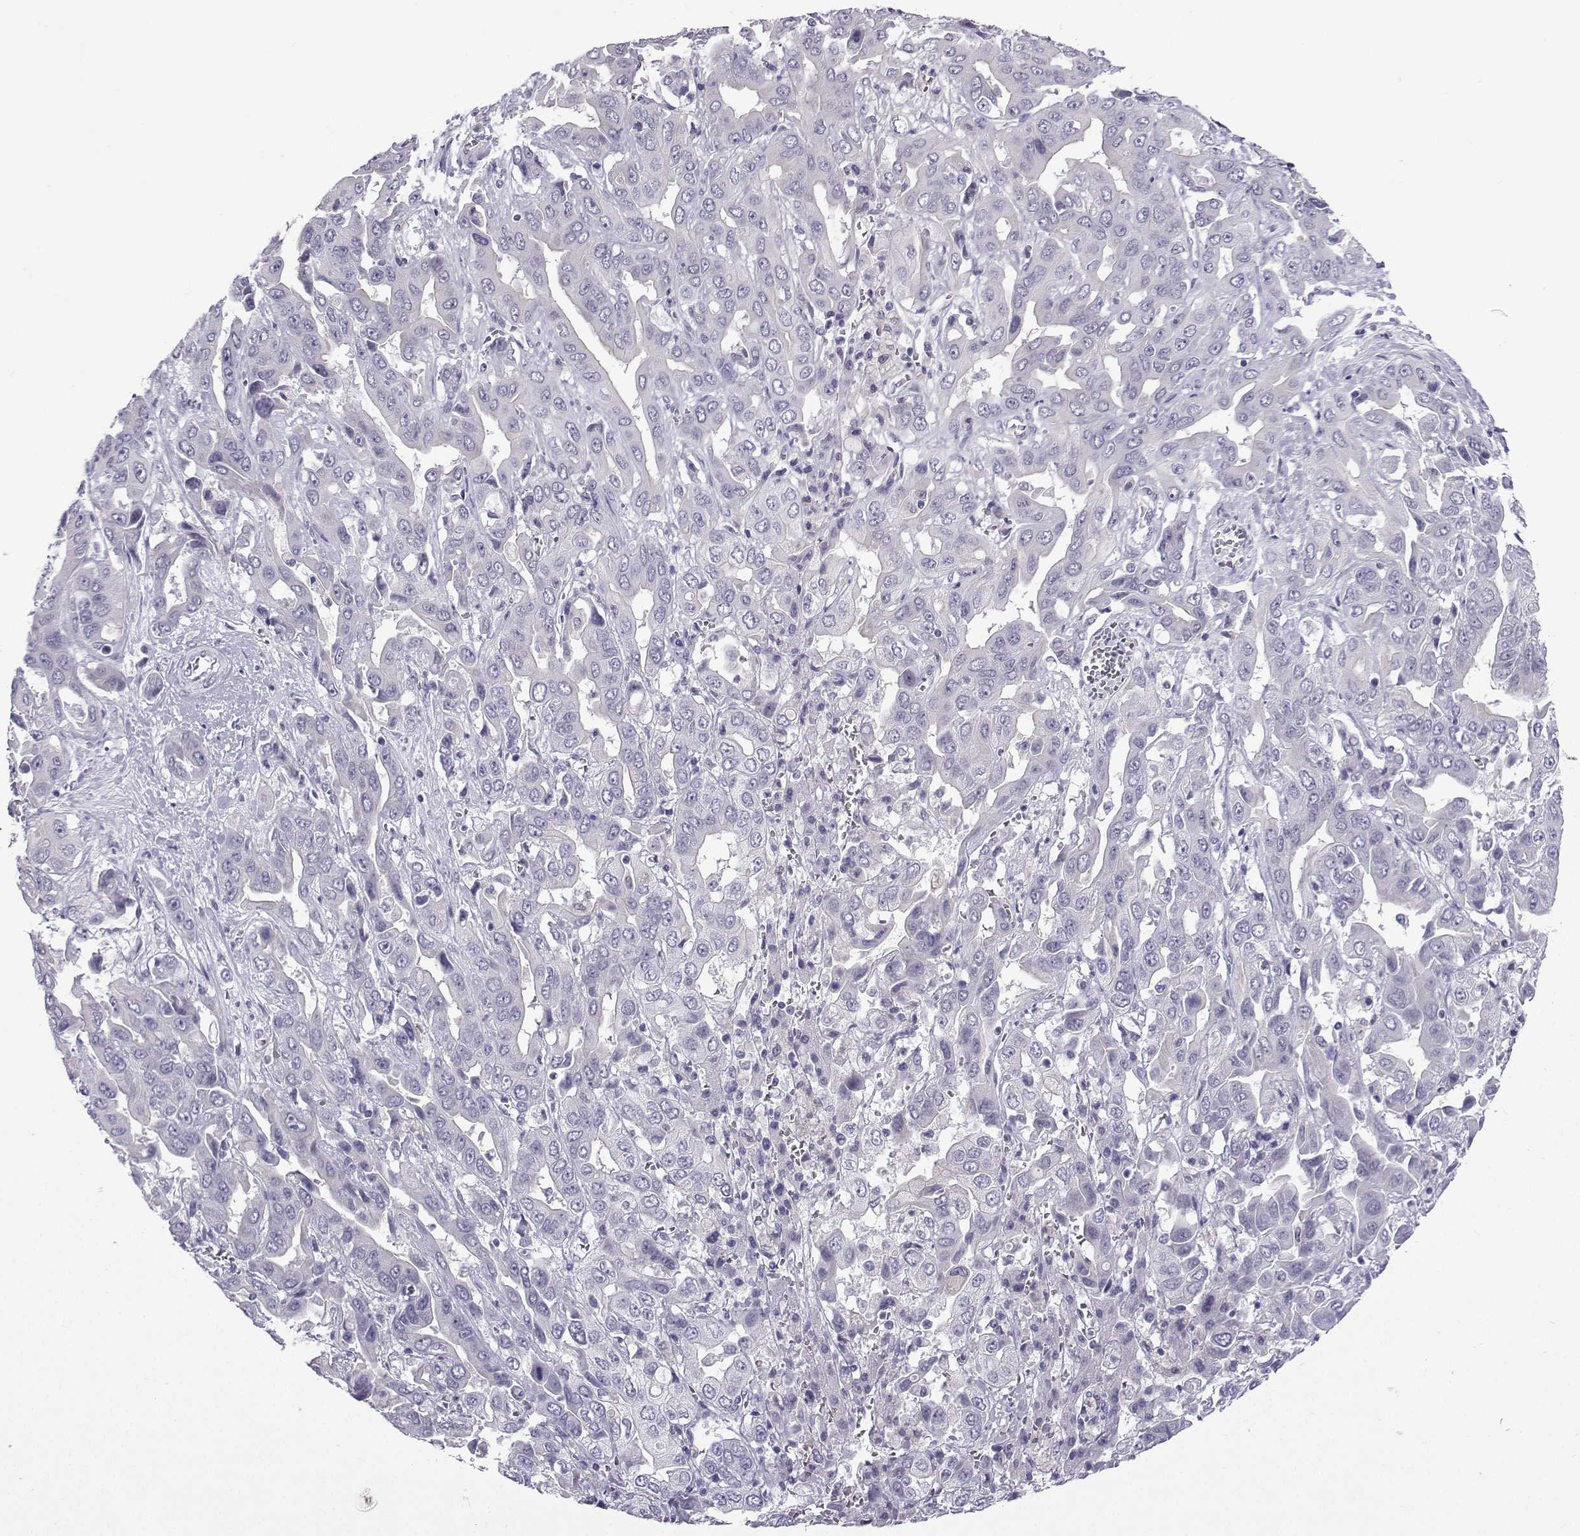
{"staining": {"intensity": "negative", "quantity": "none", "location": "none"}, "tissue": "liver cancer", "cell_type": "Tumor cells", "image_type": "cancer", "snomed": [{"axis": "morphology", "description": "Cholangiocarcinoma"}, {"axis": "topography", "description": "Liver"}], "caption": "Cholangiocarcinoma (liver) was stained to show a protein in brown. There is no significant staining in tumor cells.", "gene": "CFAP53", "patient": {"sex": "female", "age": 52}}